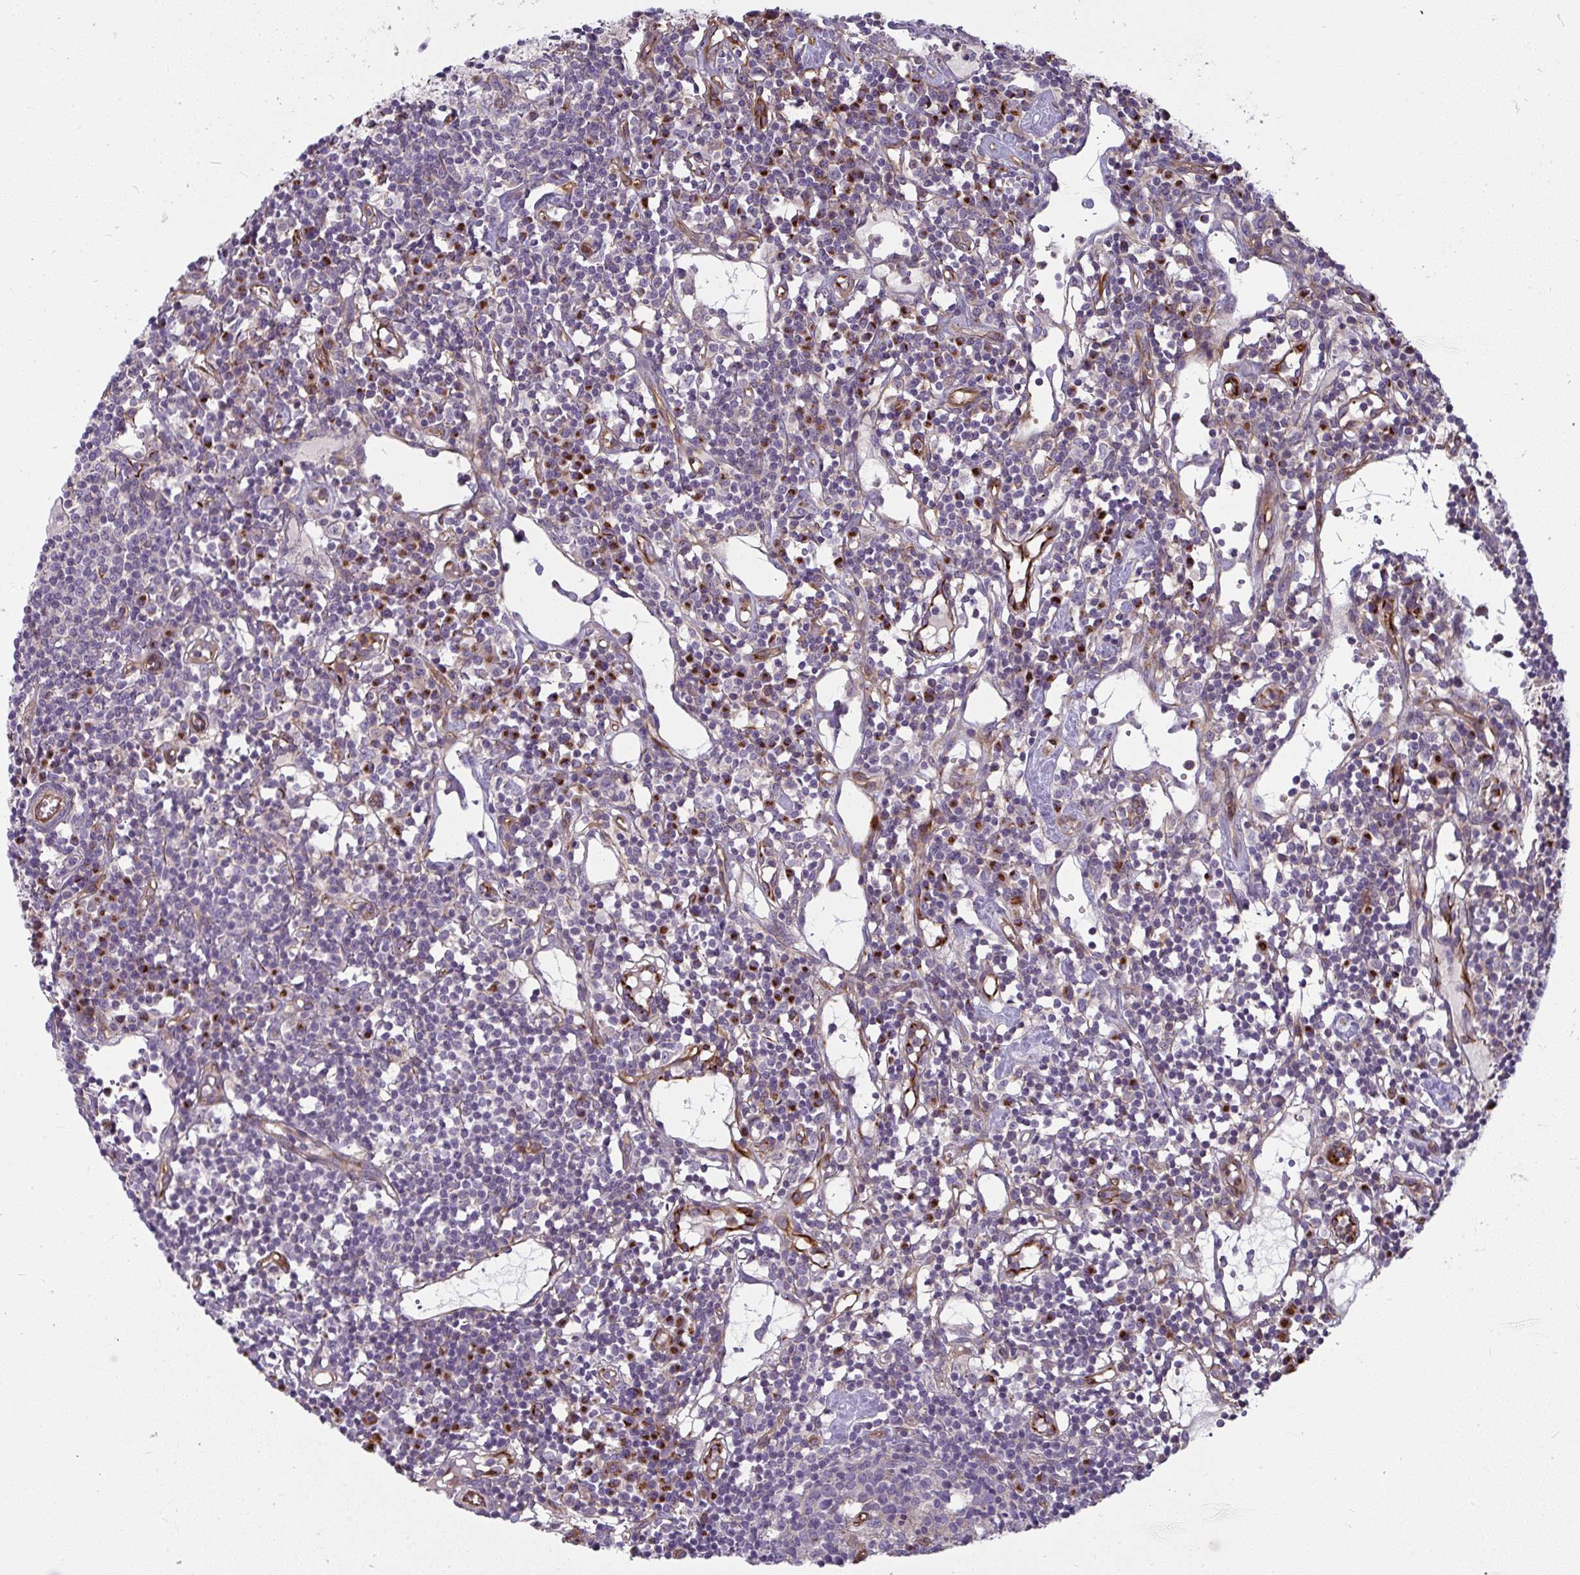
{"staining": {"intensity": "moderate", "quantity": "<25%", "location": "cytoplasmic/membranous"}, "tissue": "lymph node", "cell_type": "Germinal center cells", "image_type": "normal", "snomed": [{"axis": "morphology", "description": "Normal tissue, NOS"}, {"axis": "topography", "description": "Lymph node"}], "caption": "Human lymph node stained for a protein (brown) shows moderate cytoplasmic/membranous positive positivity in about <25% of germinal center cells.", "gene": "IFIT3", "patient": {"sex": "female", "age": 78}}